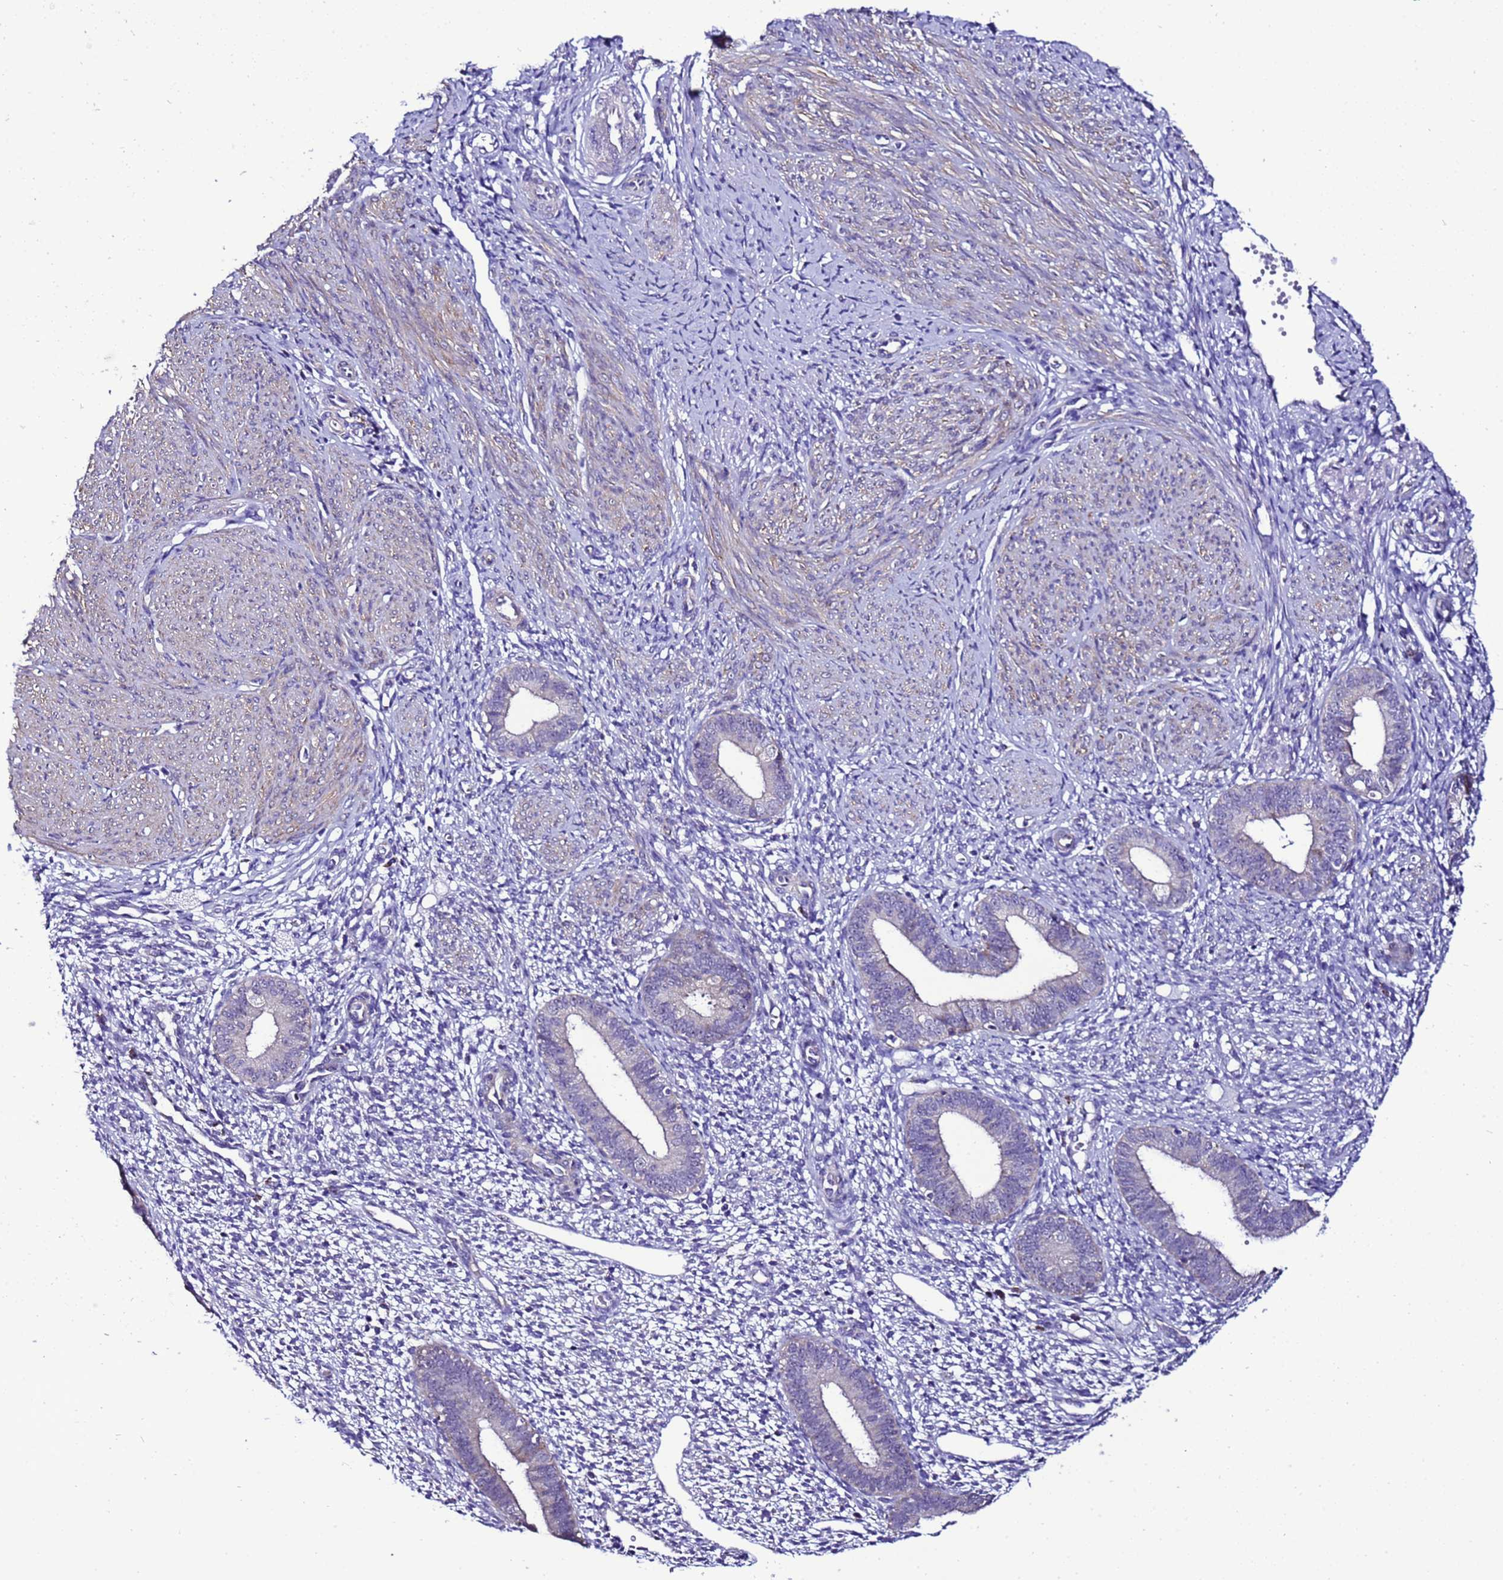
{"staining": {"intensity": "negative", "quantity": "none", "location": "none"}, "tissue": "endometrium", "cell_type": "Cells in endometrial stroma", "image_type": "normal", "snomed": [{"axis": "morphology", "description": "Normal tissue, NOS"}, {"axis": "topography", "description": "Endometrium"}], "caption": "IHC photomicrograph of unremarkable endometrium stained for a protein (brown), which demonstrates no positivity in cells in endometrial stroma.", "gene": "DPH6", "patient": {"sex": "female", "age": 46}}